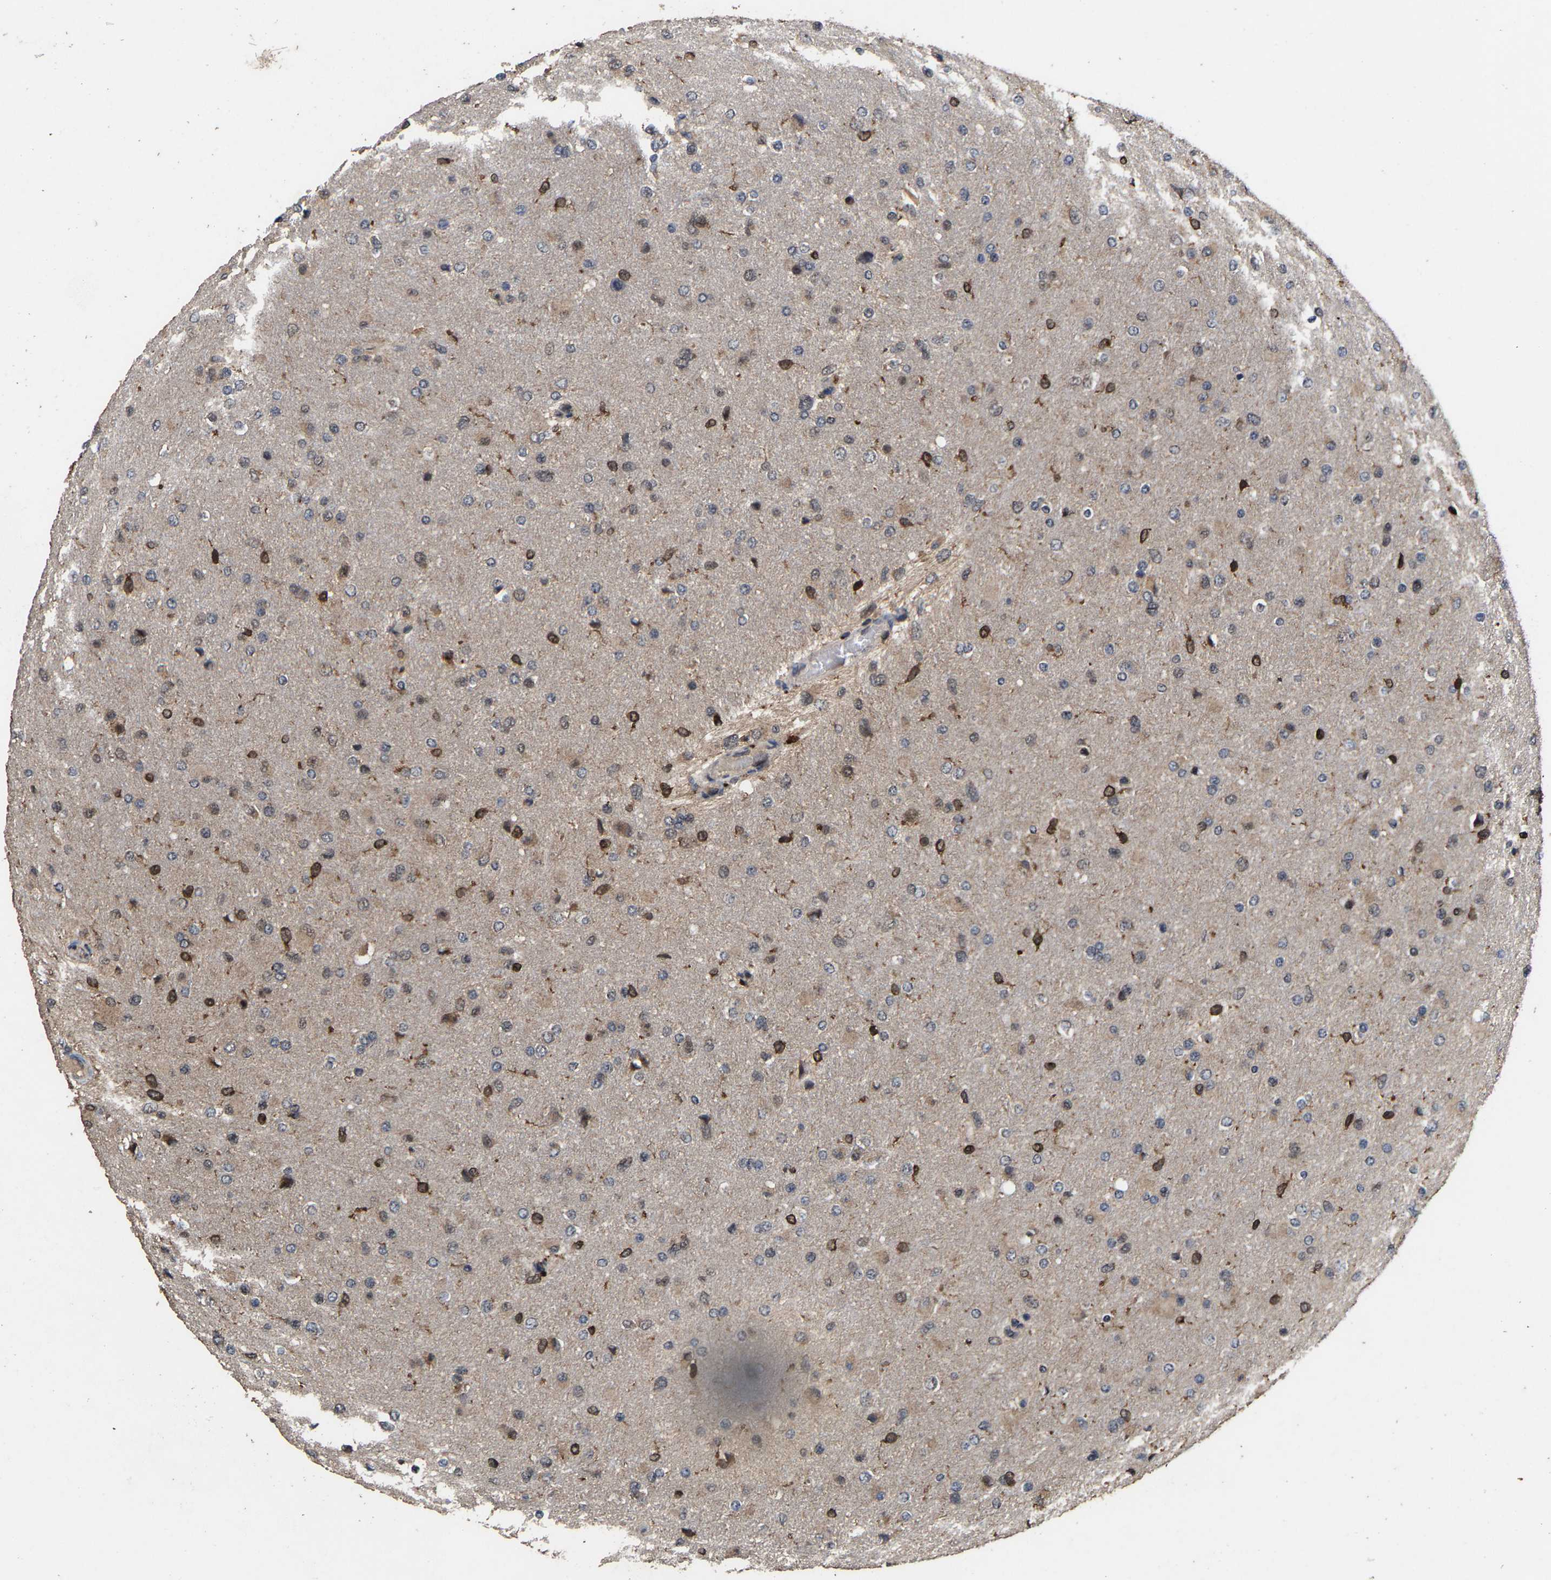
{"staining": {"intensity": "moderate", "quantity": "<25%", "location": "cytoplasmic/membranous,nuclear"}, "tissue": "glioma", "cell_type": "Tumor cells", "image_type": "cancer", "snomed": [{"axis": "morphology", "description": "Glioma, malignant, High grade"}, {"axis": "topography", "description": "Cerebral cortex"}], "caption": "The immunohistochemical stain highlights moderate cytoplasmic/membranous and nuclear staining in tumor cells of glioma tissue. (Stains: DAB in brown, nuclei in blue, Microscopy: brightfield microscopy at high magnification).", "gene": "HAUS6", "patient": {"sex": "female", "age": 36}}